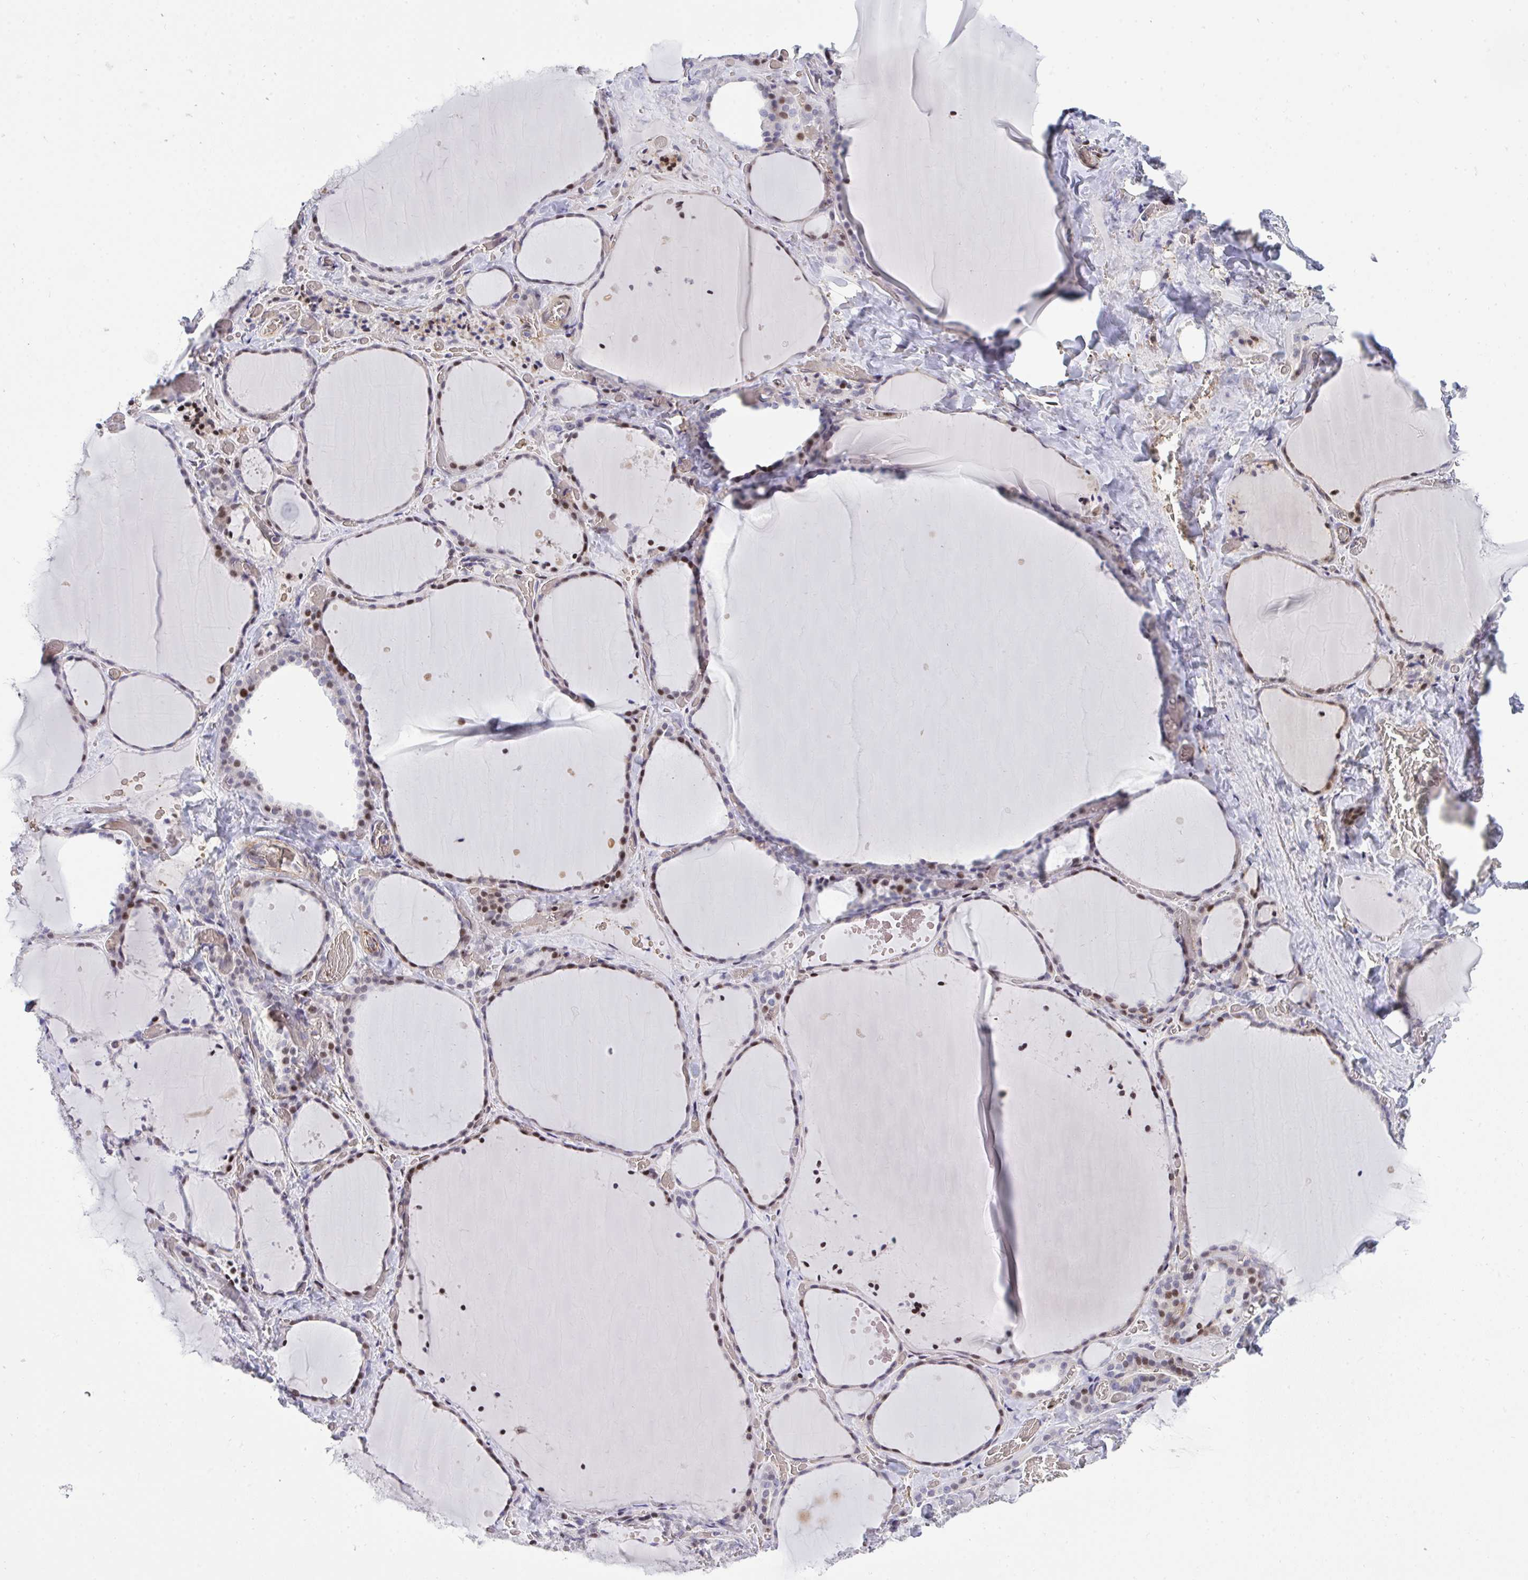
{"staining": {"intensity": "moderate", "quantity": "25%-75%", "location": "cytoplasmic/membranous,nuclear"}, "tissue": "thyroid gland", "cell_type": "Glandular cells", "image_type": "normal", "snomed": [{"axis": "morphology", "description": "Normal tissue, NOS"}, {"axis": "topography", "description": "Thyroid gland"}], "caption": "Immunohistochemistry (IHC) staining of benign thyroid gland, which exhibits medium levels of moderate cytoplasmic/membranous,nuclear expression in about 25%-75% of glandular cells indicating moderate cytoplasmic/membranous,nuclear protein staining. The staining was performed using DAB (brown) for protein detection and nuclei were counterstained in hematoxylin (blue).", "gene": "PLPPR3", "patient": {"sex": "female", "age": 36}}